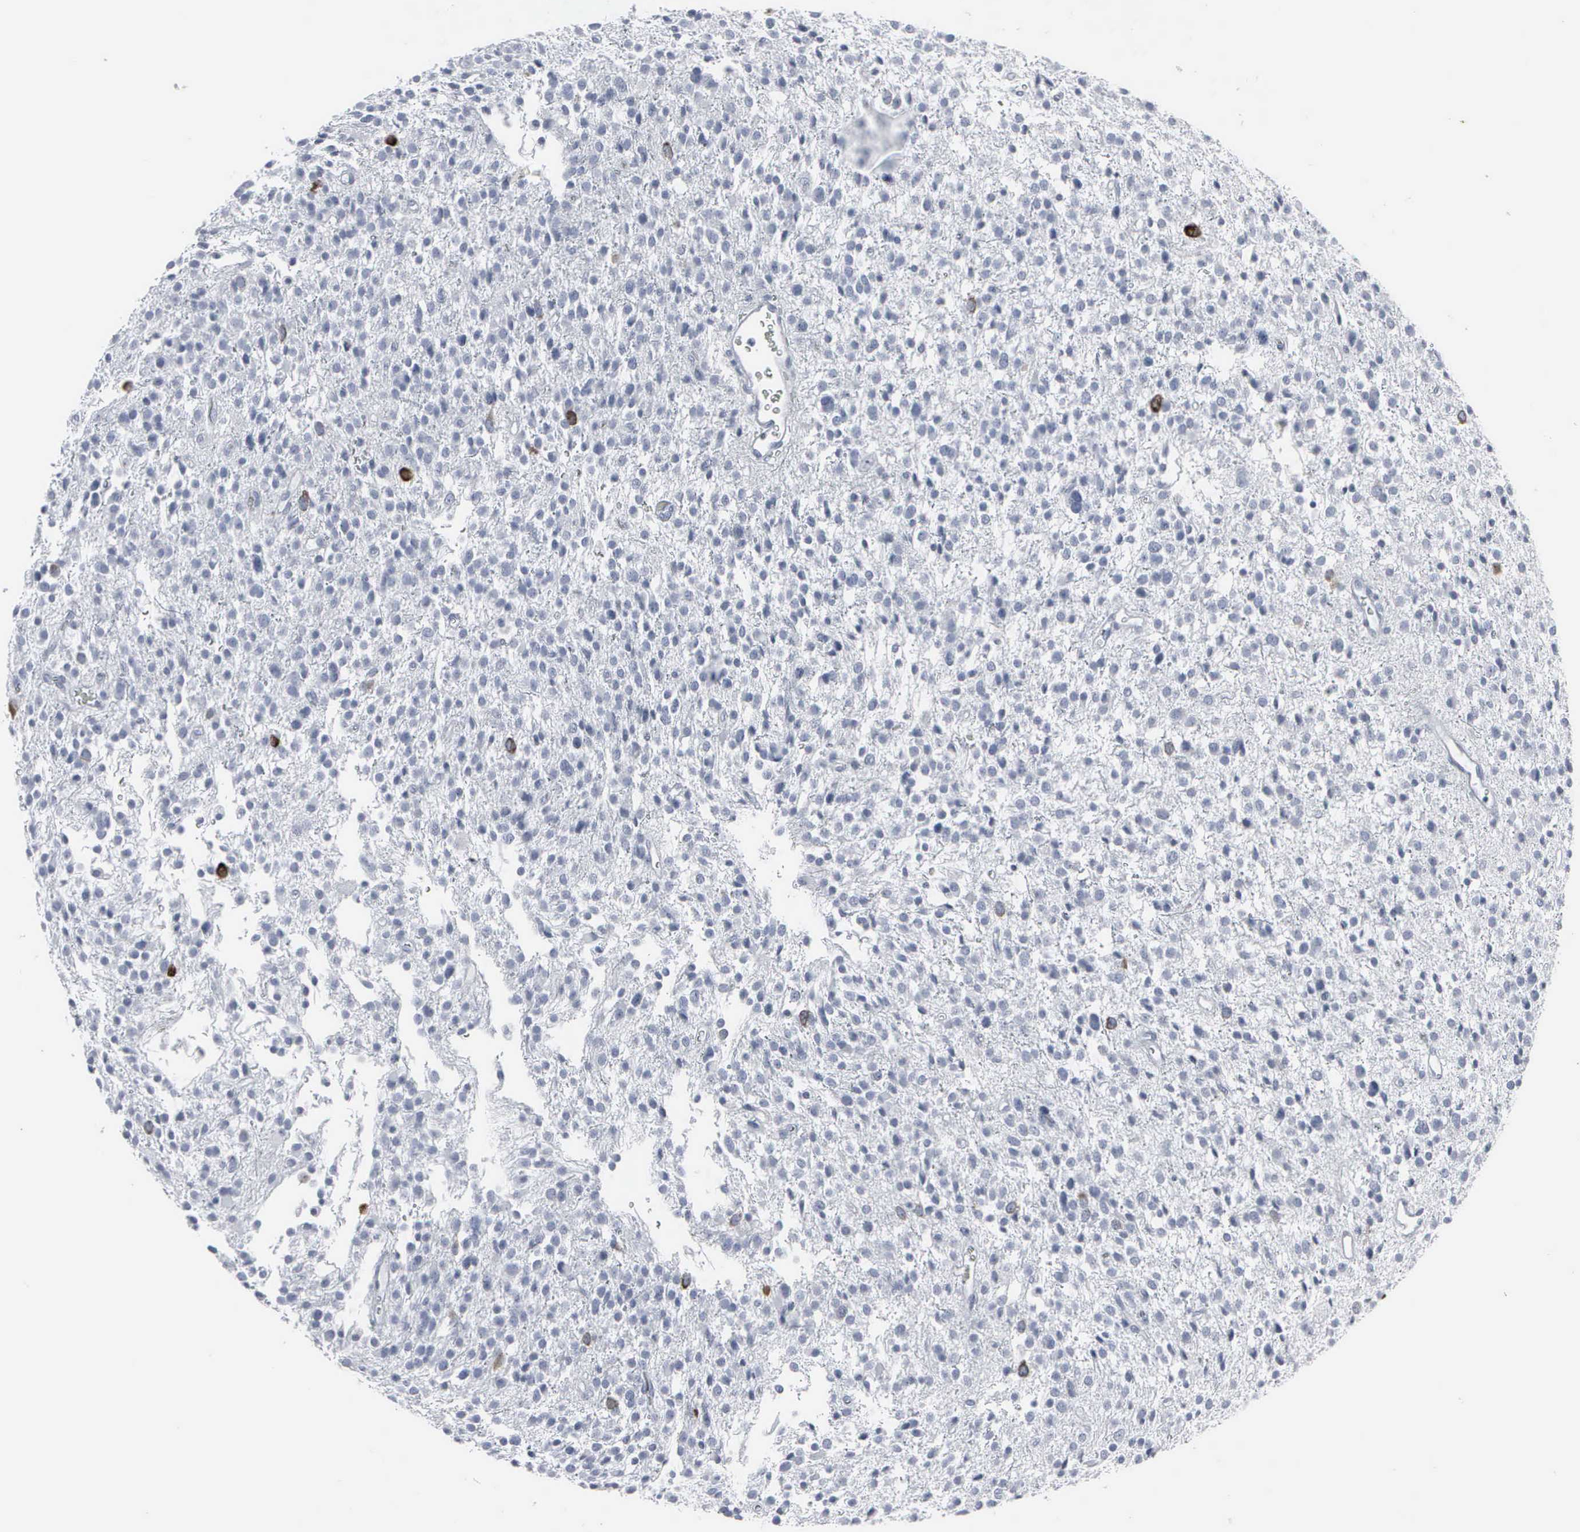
{"staining": {"intensity": "strong", "quantity": "<25%", "location": "cytoplasmic/membranous,nuclear"}, "tissue": "glioma", "cell_type": "Tumor cells", "image_type": "cancer", "snomed": [{"axis": "morphology", "description": "Glioma, malignant, Low grade"}, {"axis": "topography", "description": "Brain"}], "caption": "Malignant glioma (low-grade) tissue exhibits strong cytoplasmic/membranous and nuclear positivity in about <25% of tumor cells", "gene": "CCNB1", "patient": {"sex": "female", "age": 36}}